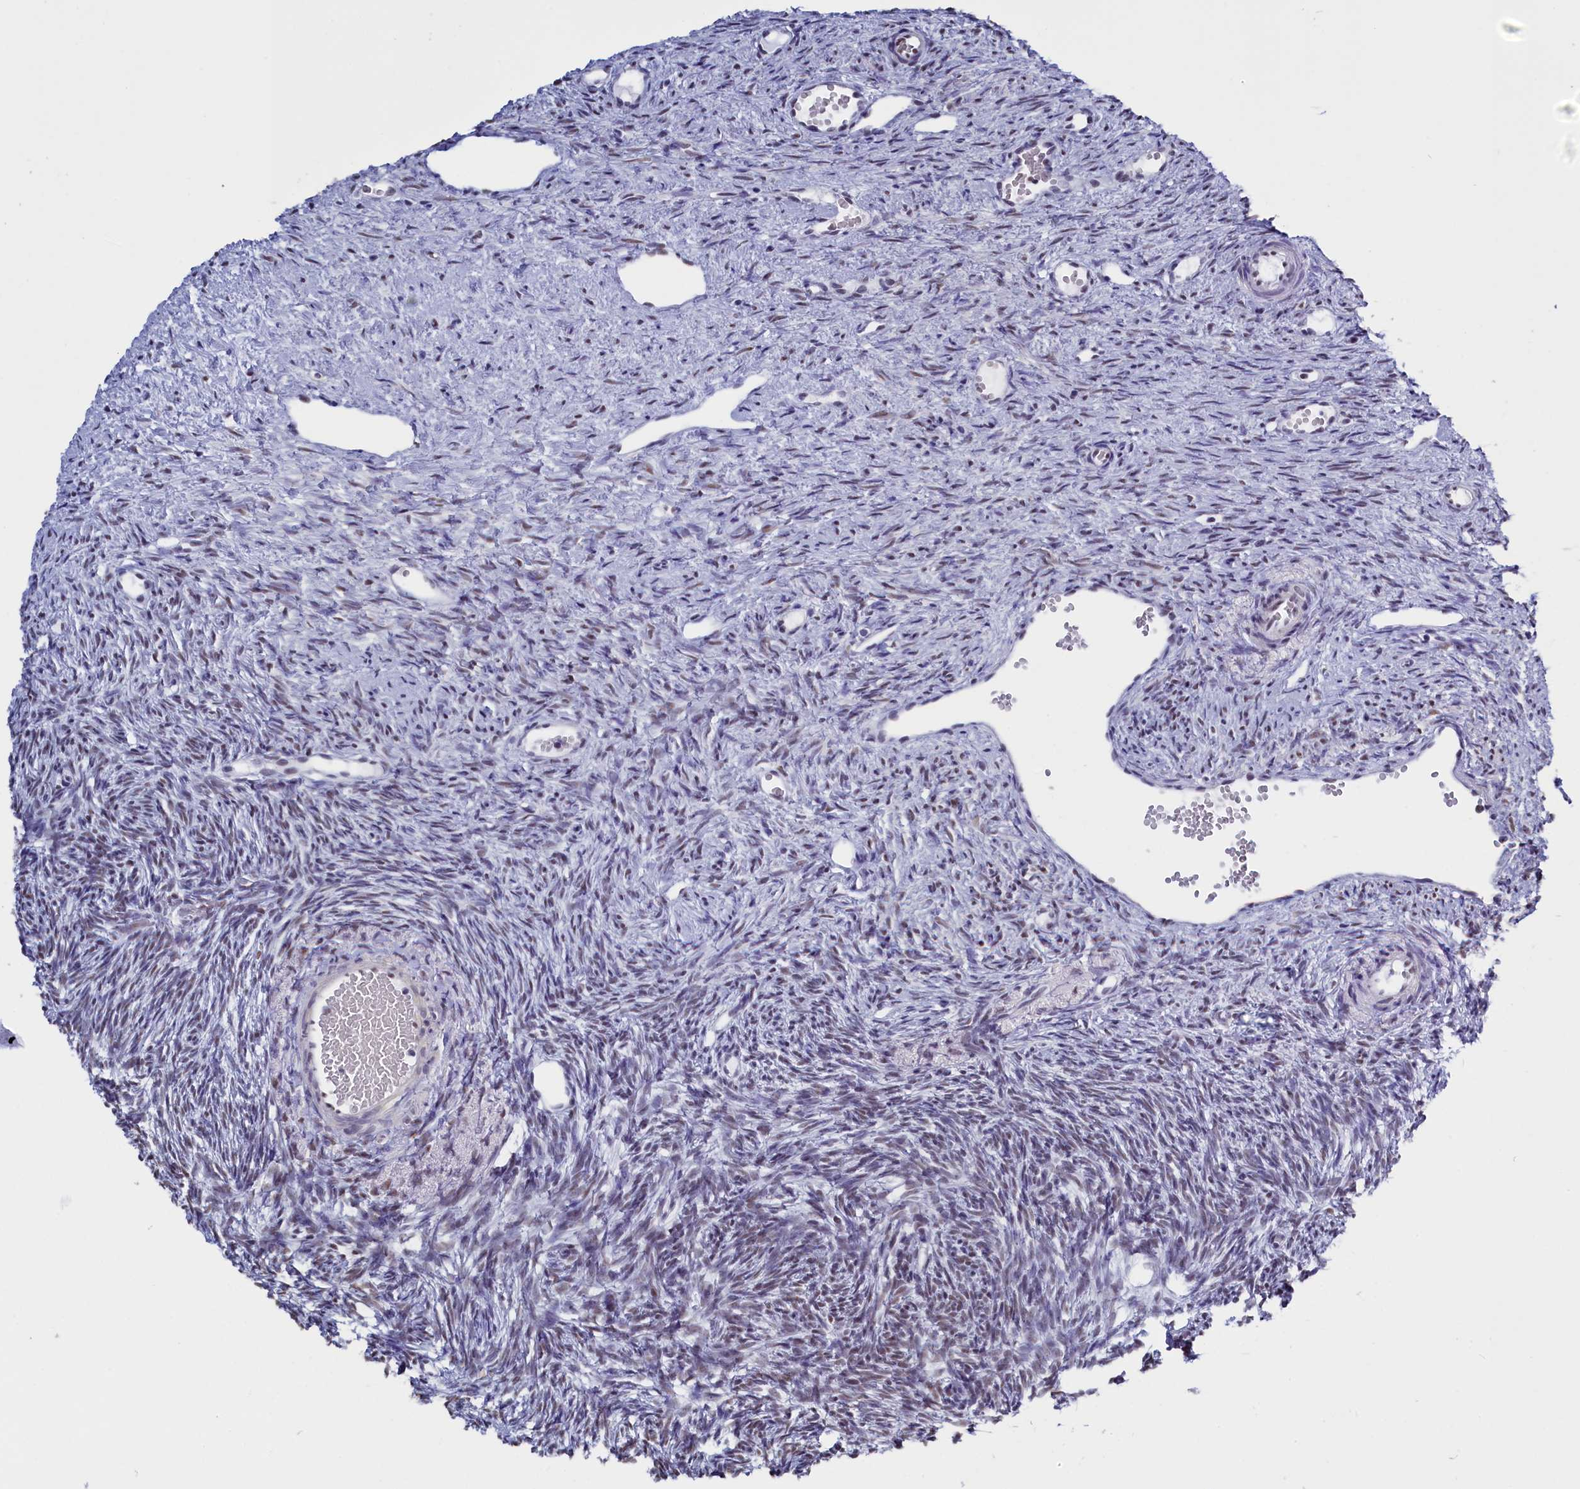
{"staining": {"intensity": "weak", "quantity": "<25%", "location": "nuclear"}, "tissue": "ovary", "cell_type": "Ovarian stroma cells", "image_type": "normal", "snomed": [{"axis": "morphology", "description": "Normal tissue, NOS"}, {"axis": "topography", "description": "Ovary"}], "caption": "The immunohistochemistry histopathology image has no significant expression in ovarian stroma cells of ovary. The staining was performed using DAB (3,3'-diaminobenzidine) to visualize the protein expression in brown, while the nuclei were stained in blue with hematoxylin (Magnification: 20x).", "gene": "CD2BP2", "patient": {"sex": "female", "age": 51}}